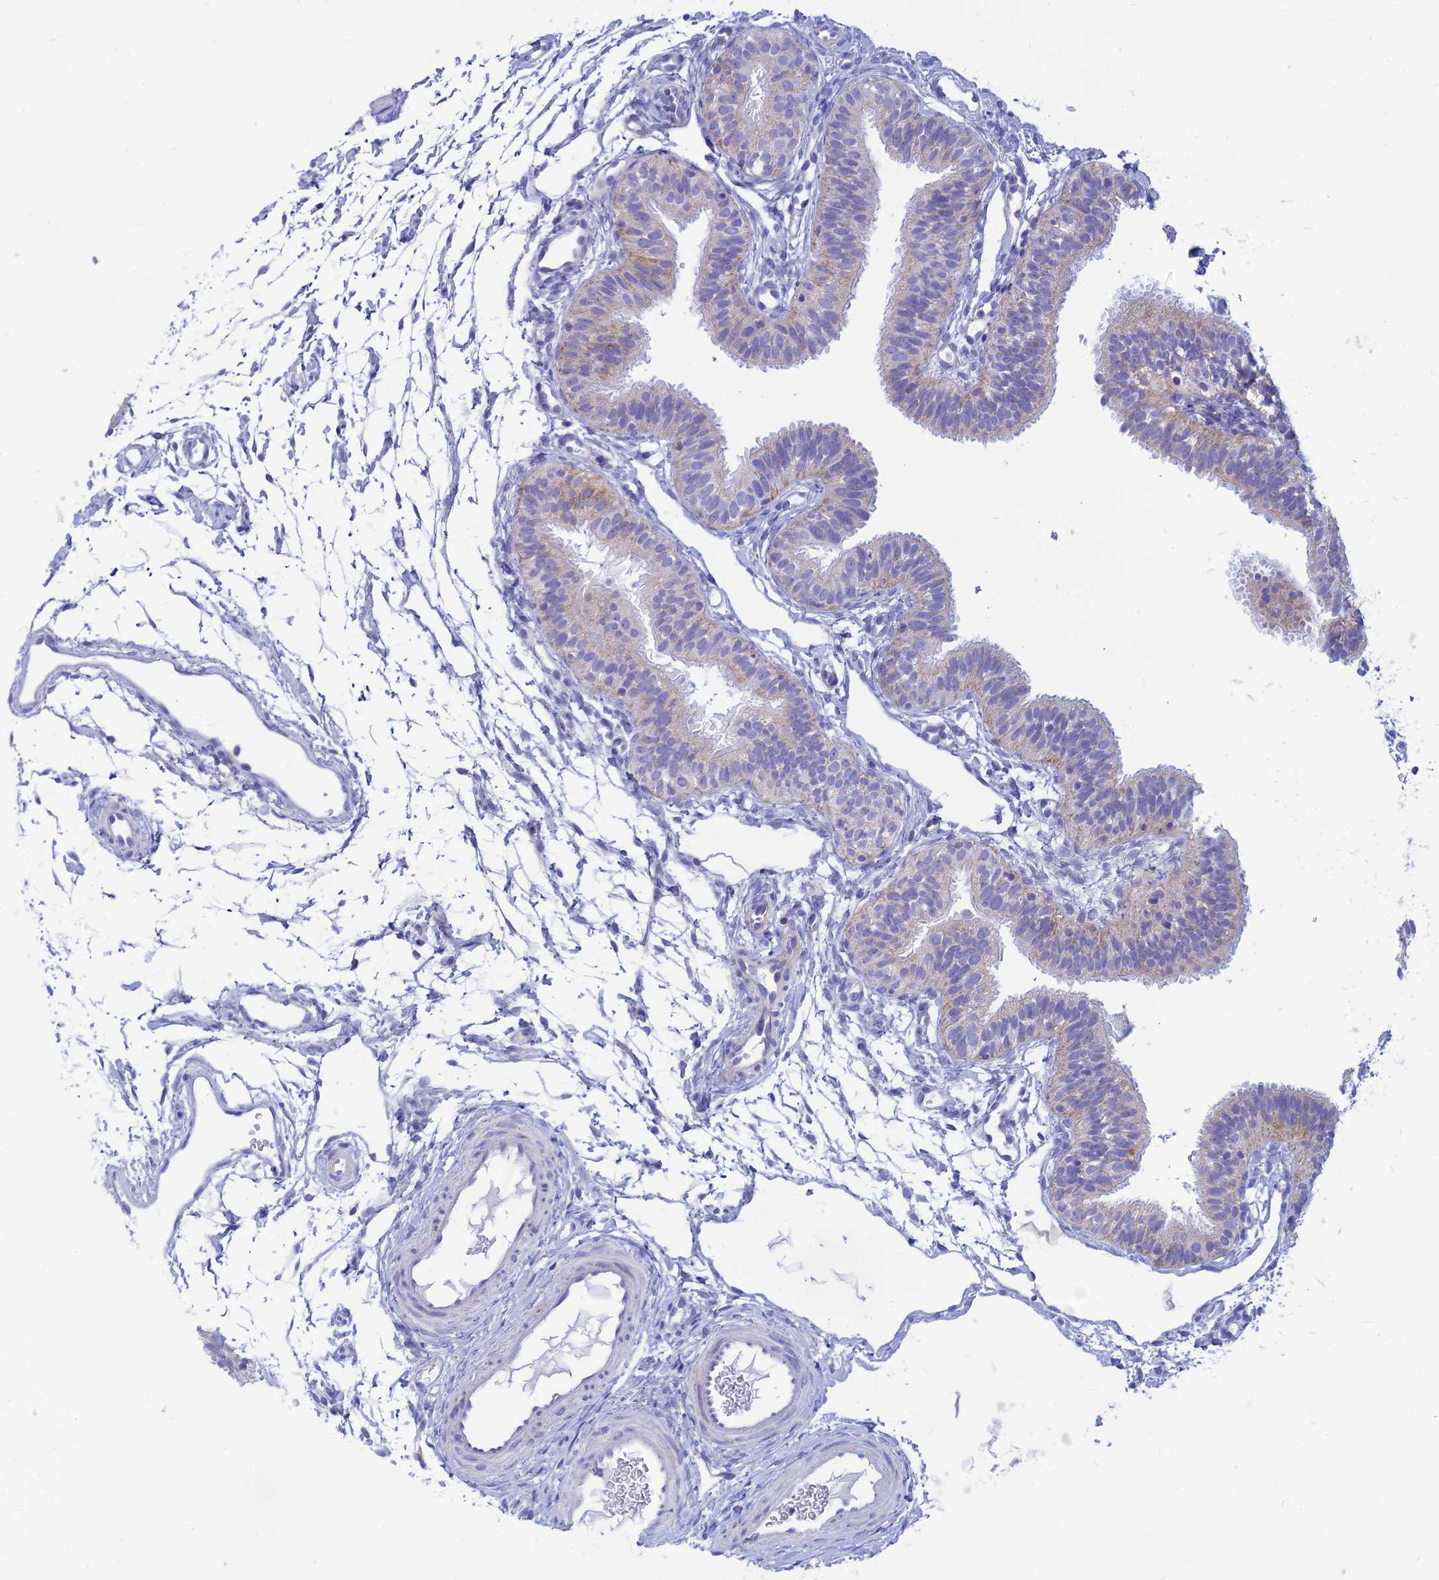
{"staining": {"intensity": "moderate", "quantity": "<25%", "location": "cytoplasmic/membranous"}, "tissue": "fallopian tube", "cell_type": "Glandular cells", "image_type": "normal", "snomed": [{"axis": "morphology", "description": "Normal tissue, NOS"}, {"axis": "topography", "description": "Fallopian tube"}], "caption": "DAB (3,3'-diaminobenzidine) immunohistochemical staining of normal human fallopian tube exhibits moderate cytoplasmic/membranous protein staining in approximately <25% of glandular cells.", "gene": "PACC1", "patient": {"sex": "female", "age": 35}}